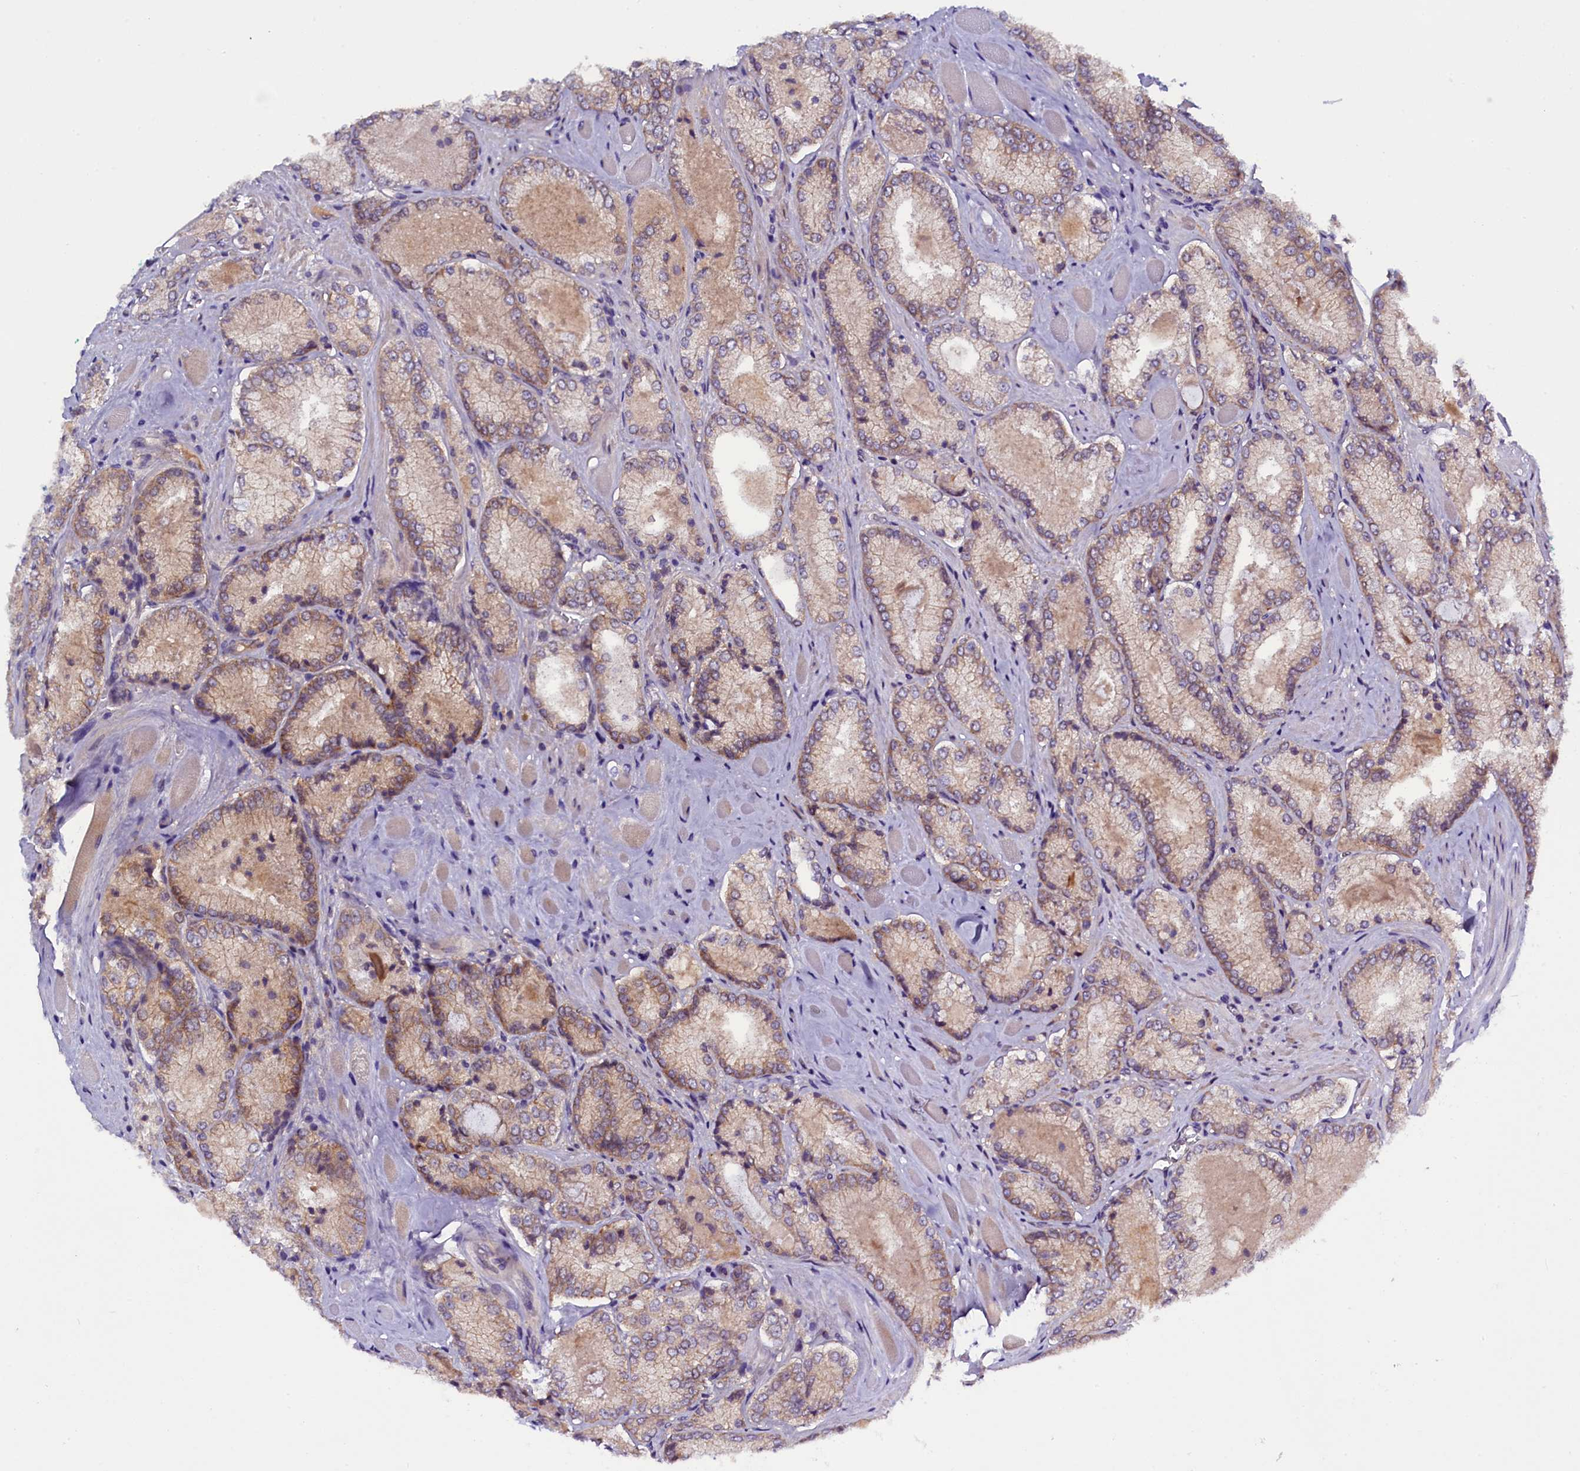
{"staining": {"intensity": "weak", "quantity": "25%-75%", "location": "cytoplasmic/membranous"}, "tissue": "prostate cancer", "cell_type": "Tumor cells", "image_type": "cancer", "snomed": [{"axis": "morphology", "description": "Adenocarcinoma, Low grade"}, {"axis": "topography", "description": "Prostate"}], "caption": "An immunohistochemistry (IHC) photomicrograph of neoplastic tissue is shown. Protein staining in brown highlights weak cytoplasmic/membranous positivity in adenocarcinoma (low-grade) (prostate) within tumor cells.", "gene": "ENKD1", "patient": {"sex": "male", "age": 74}}